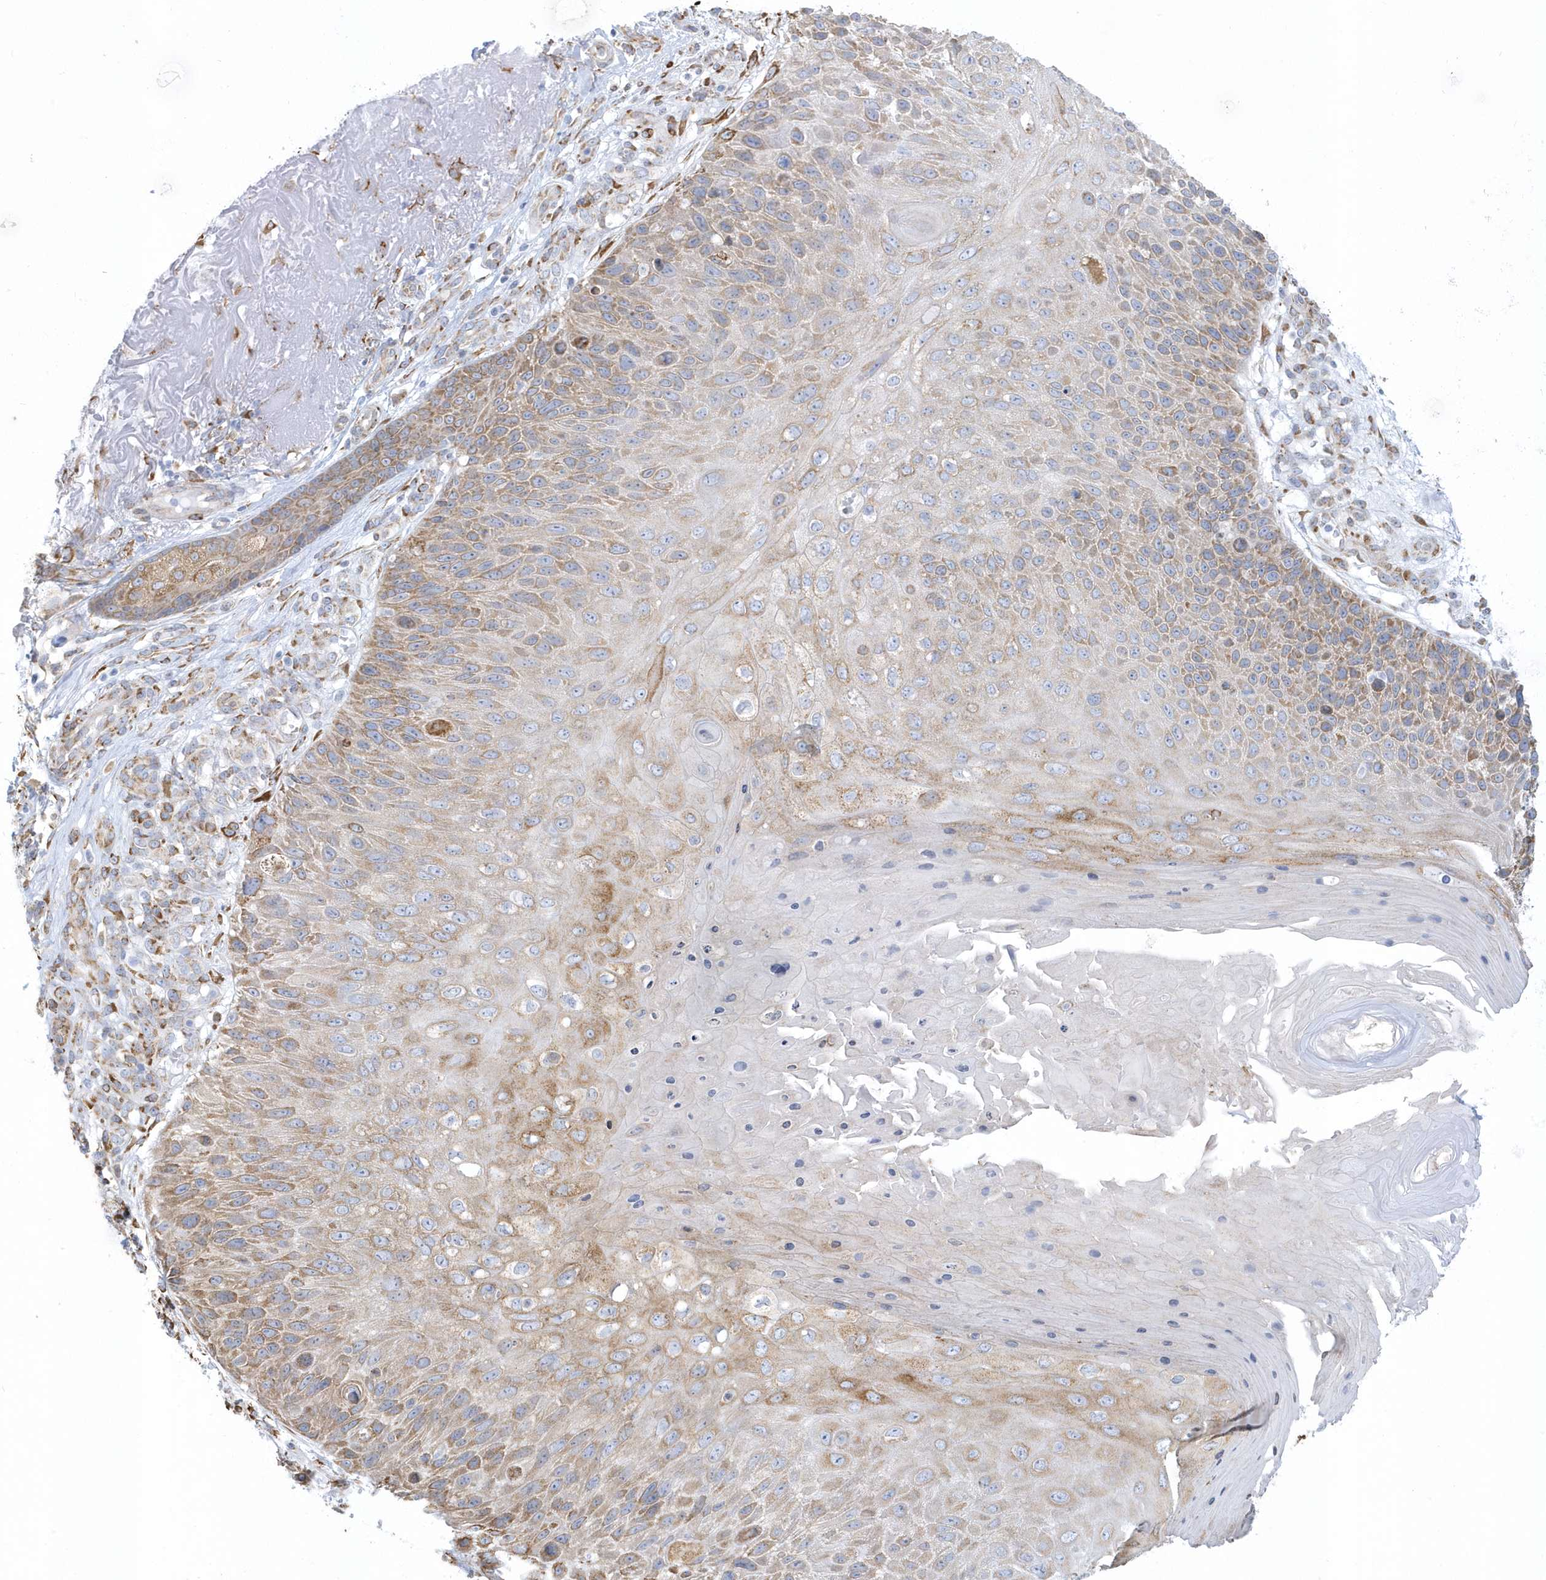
{"staining": {"intensity": "moderate", "quantity": "25%-75%", "location": "cytoplasmic/membranous"}, "tissue": "skin cancer", "cell_type": "Tumor cells", "image_type": "cancer", "snomed": [{"axis": "morphology", "description": "Squamous cell carcinoma, NOS"}, {"axis": "topography", "description": "Skin"}], "caption": "Squamous cell carcinoma (skin) was stained to show a protein in brown. There is medium levels of moderate cytoplasmic/membranous positivity in about 25%-75% of tumor cells. Nuclei are stained in blue.", "gene": "DCAF1", "patient": {"sex": "female", "age": 88}}